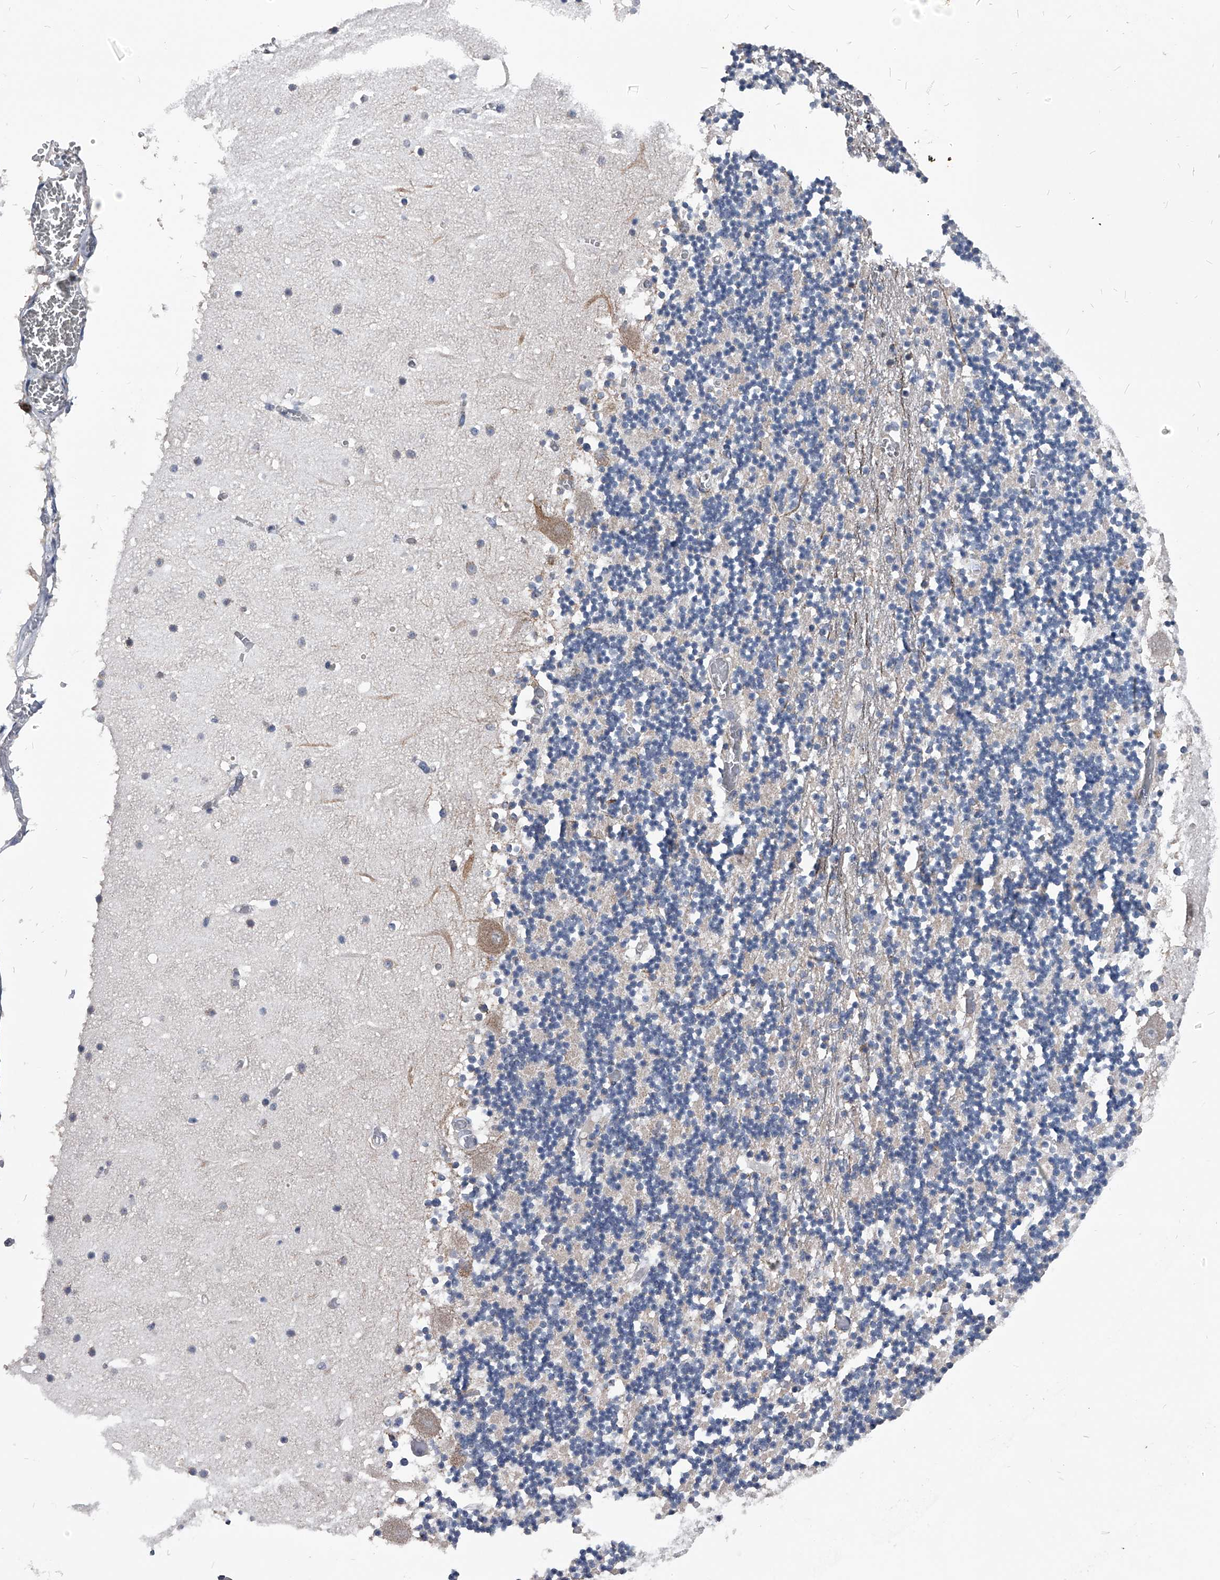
{"staining": {"intensity": "moderate", "quantity": "25%-75%", "location": "cytoplasmic/membranous"}, "tissue": "cerebellum", "cell_type": "Cells in granular layer", "image_type": "normal", "snomed": [{"axis": "morphology", "description": "Normal tissue, NOS"}, {"axis": "topography", "description": "Cerebellum"}], "caption": "Human cerebellum stained for a protein (brown) reveals moderate cytoplasmic/membranous positive expression in approximately 25%-75% of cells in granular layer.", "gene": "OAT", "patient": {"sex": "female", "age": 28}}